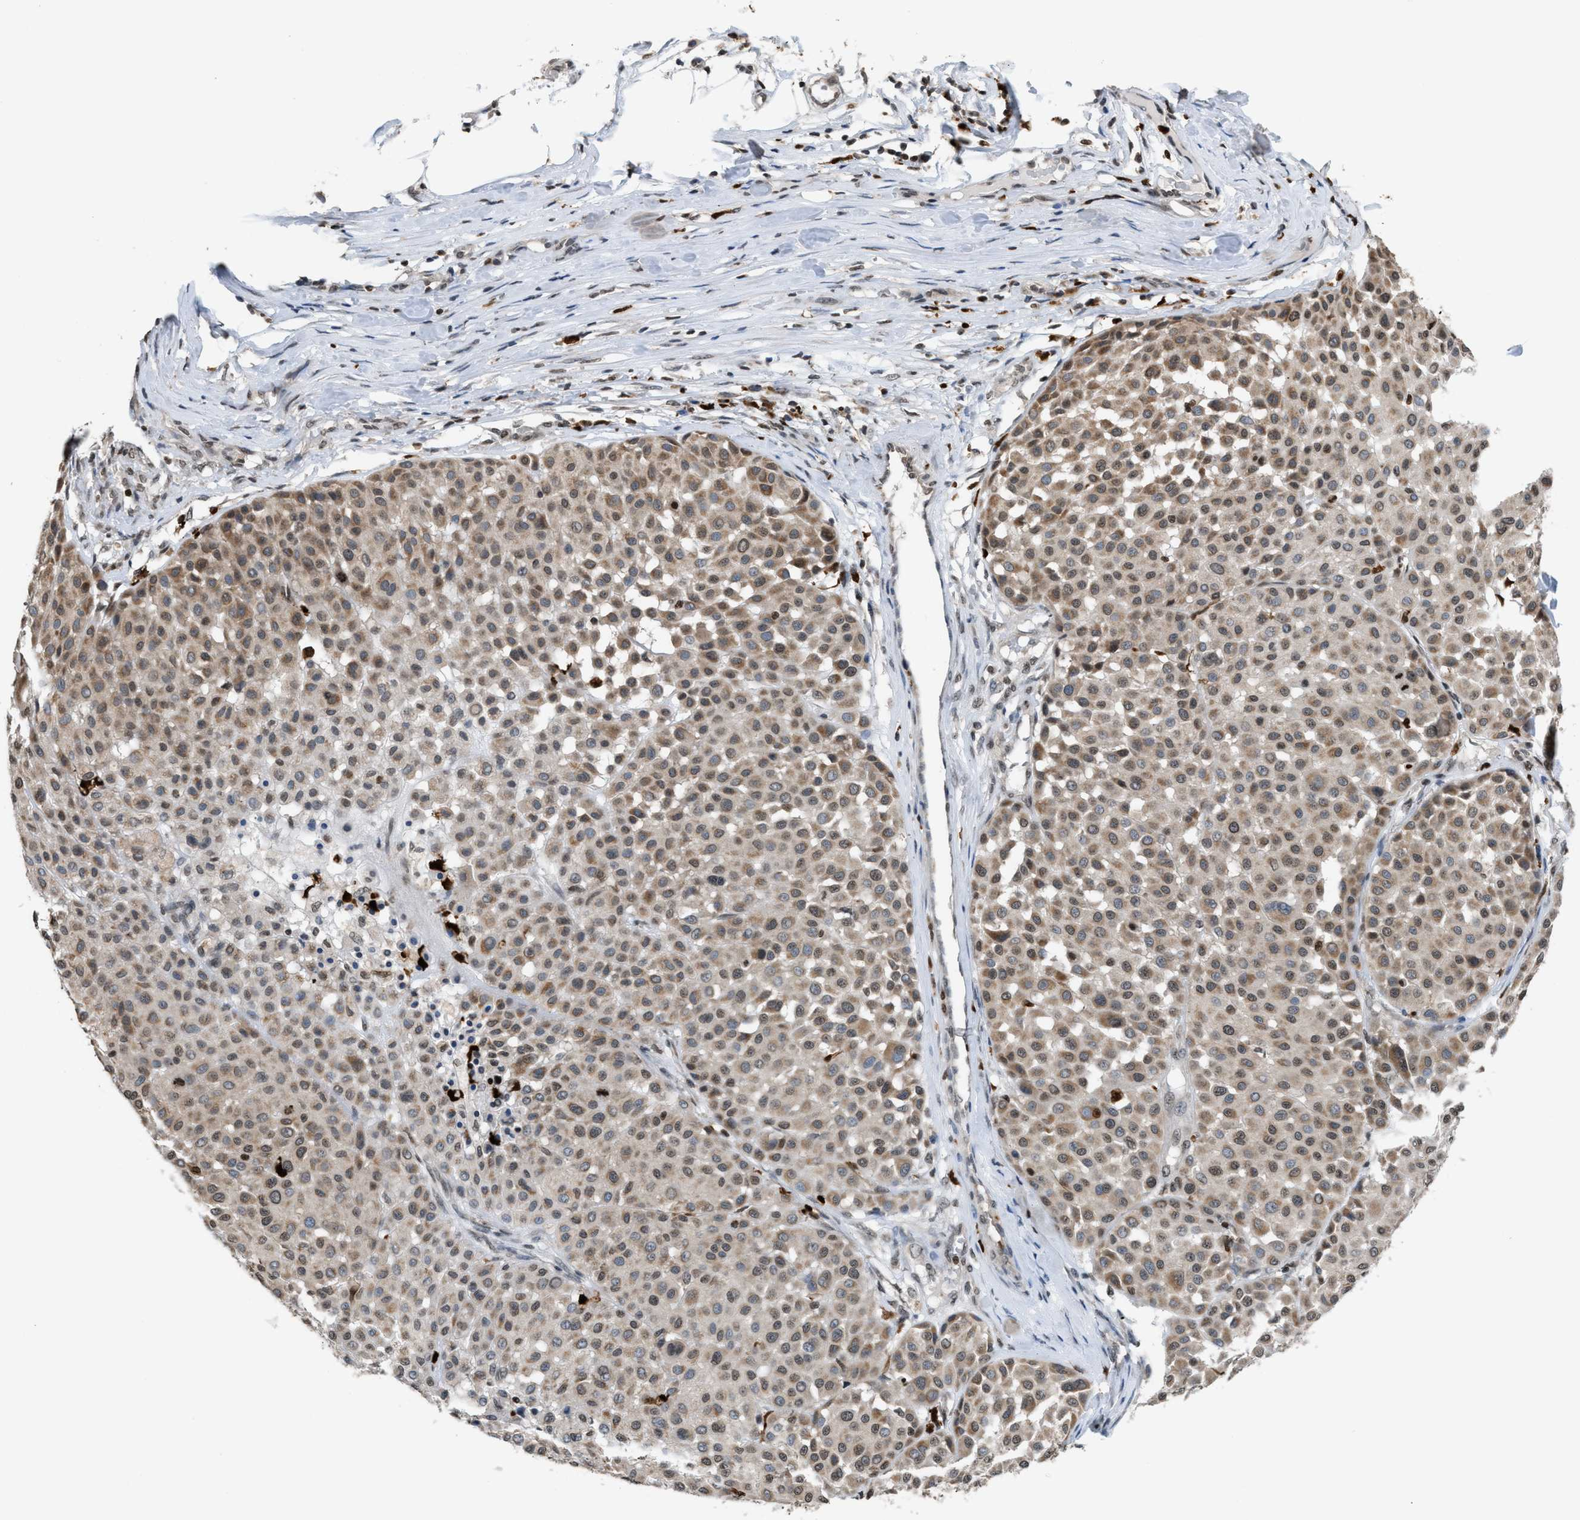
{"staining": {"intensity": "weak", "quantity": ">75%", "location": "cytoplasmic/membranous"}, "tissue": "melanoma", "cell_type": "Tumor cells", "image_type": "cancer", "snomed": [{"axis": "morphology", "description": "Malignant melanoma, Metastatic site"}, {"axis": "topography", "description": "Soft tissue"}], "caption": "DAB (3,3'-diaminobenzidine) immunohistochemical staining of human melanoma shows weak cytoplasmic/membranous protein positivity in about >75% of tumor cells.", "gene": "PRUNE2", "patient": {"sex": "male", "age": 41}}